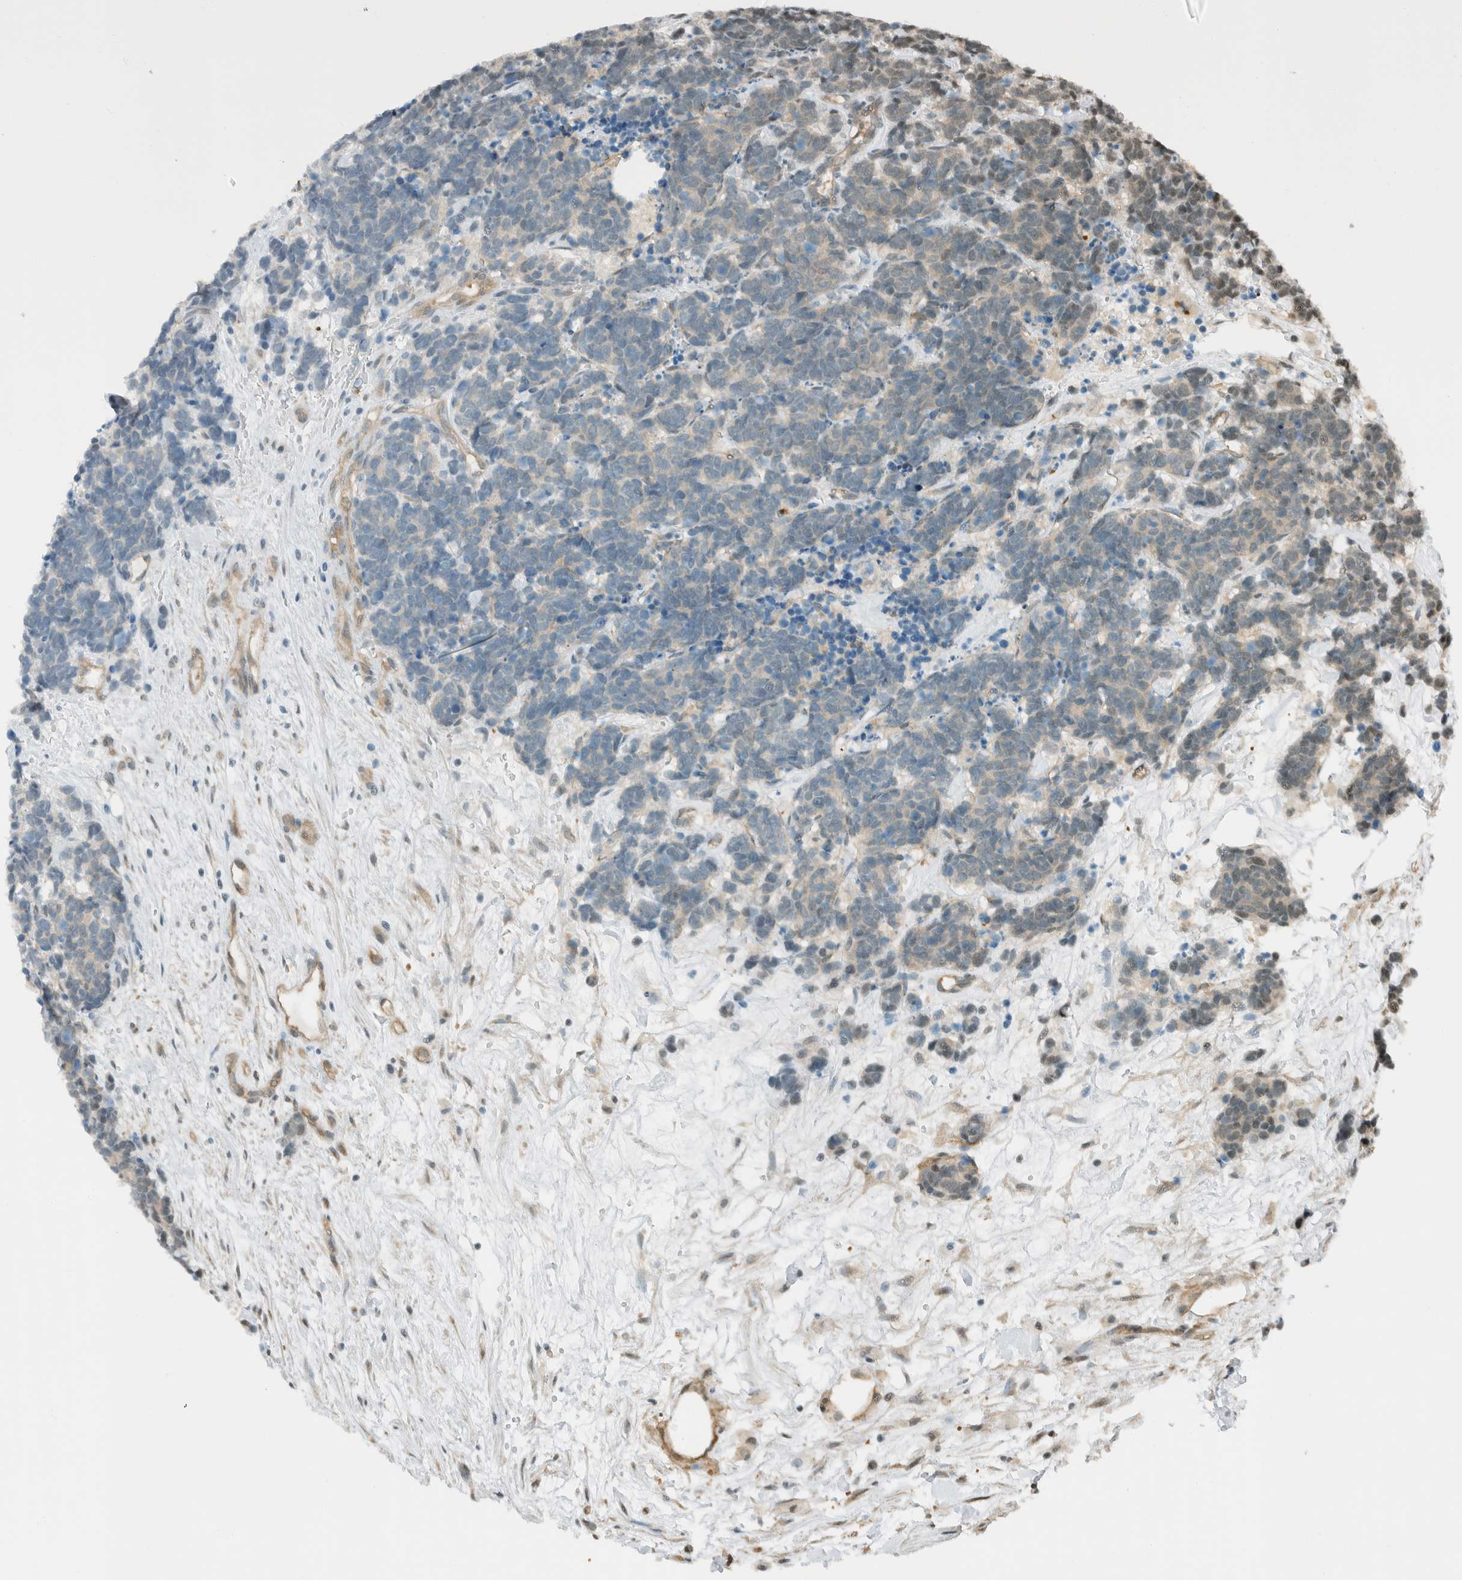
{"staining": {"intensity": "weak", "quantity": "<25%", "location": "cytoplasmic/membranous"}, "tissue": "carcinoid", "cell_type": "Tumor cells", "image_type": "cancer", "snomed": [{"axis": "morphology", "description": "Carcinoma, NOS"}, {"axis": "morphology", "description": "Carcinoid, malignant, NOS"}, {"axis": "topography", "description": "Urinary bladder"}], "caption": "IHC of human carcinoma reveals no expression in tumor cells. (Stains: DAB immunohistochemistry with hematoxylin counter stain, Microscopy: brightfield microscopy at high magnification).", "gene": "NIBAN2", "patient": {"sex": "male", "age": 57}}